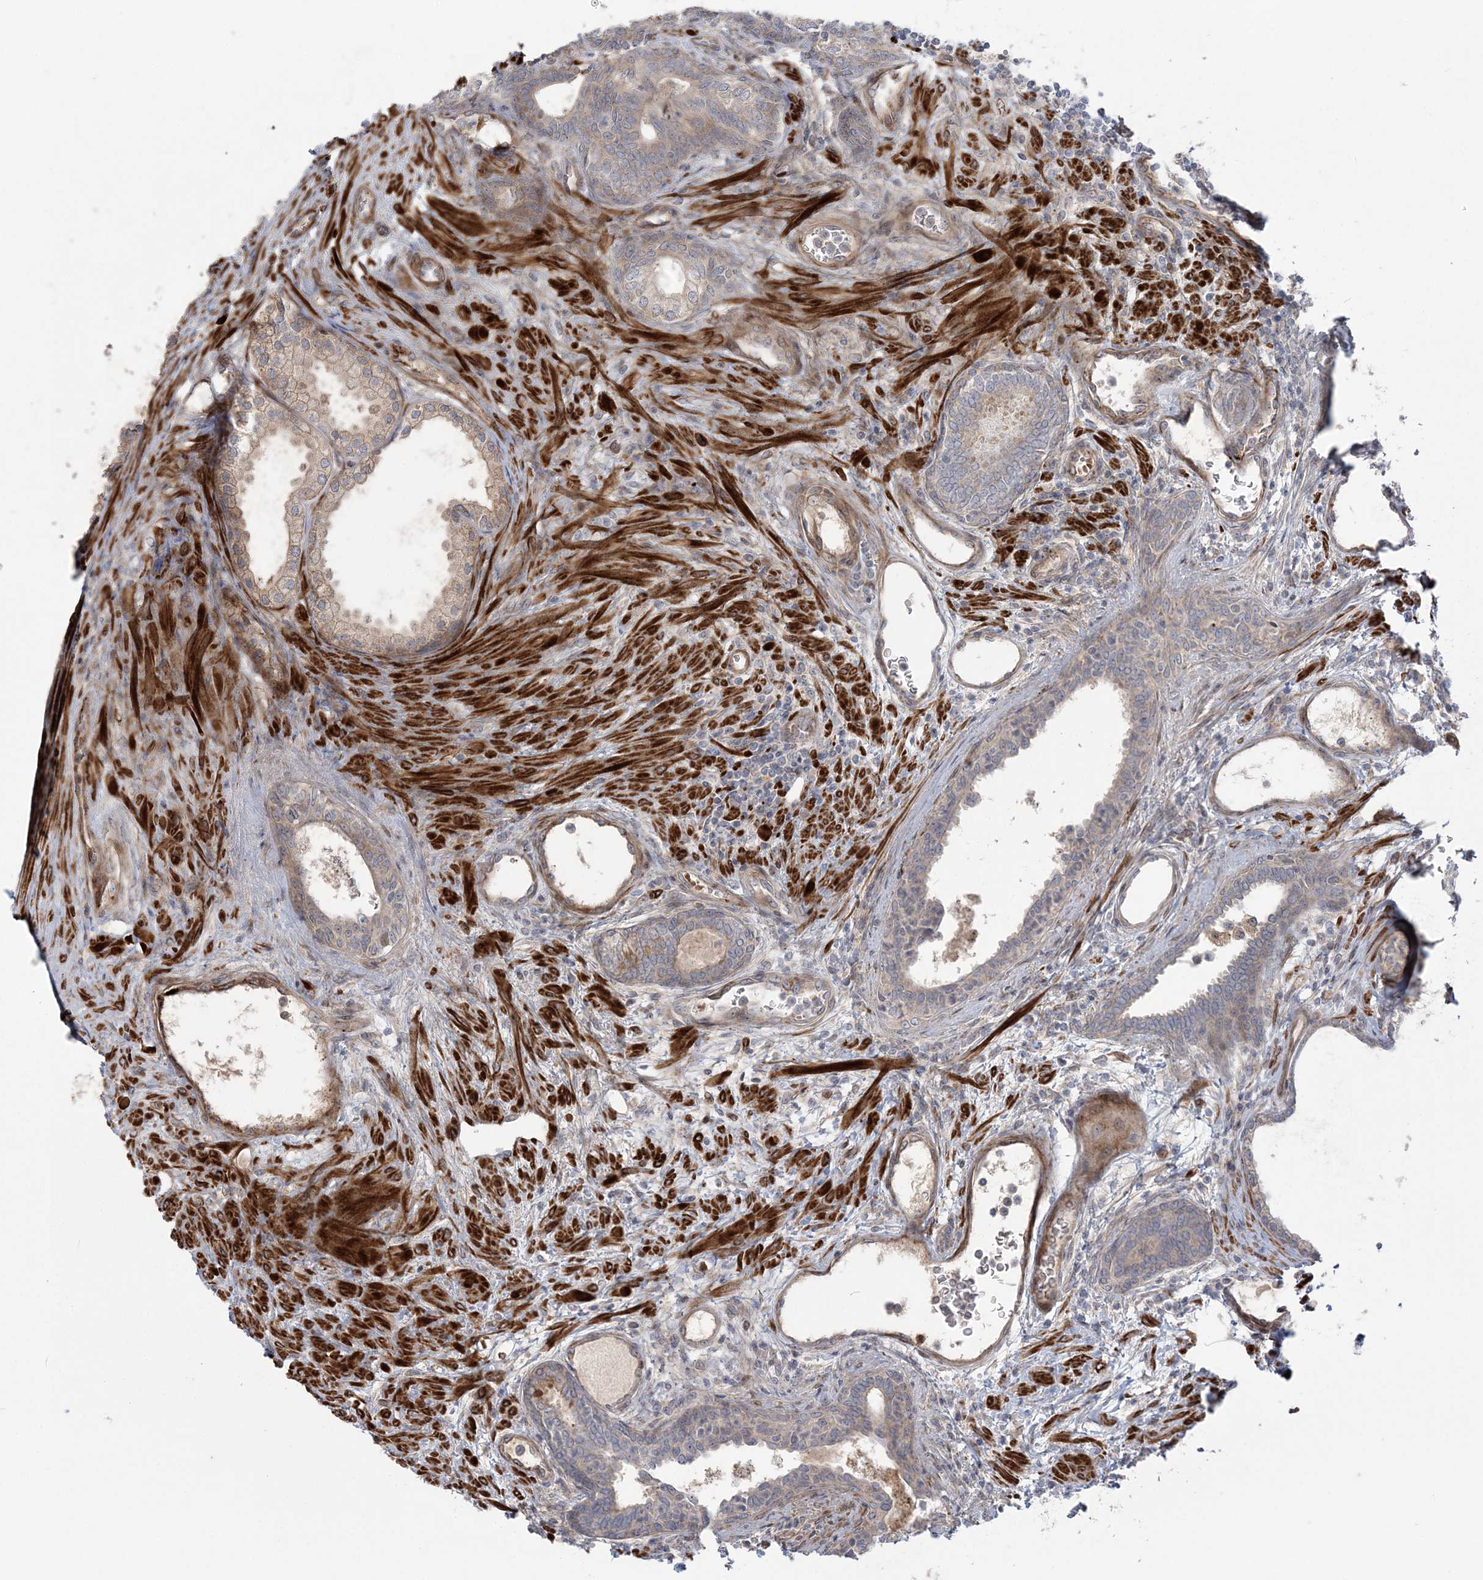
{"staining": {"intensity": "weak", "quantity": "<25%", "location": "cytoplasmic/membranous"}, "tissue": "prostate", "cell_type": "Glandular cells", "image_type": "normal", "snomed": [{"axis": "morphology", "description": "Normal tissue, NOS"}, {"axis": "topography", "description": "Prostate"}], "caption": "Glandular cells show no significant protein expression in unremarkable prostate.", "gene": "NUDT9", "patient": {"sex": "male", "age": 76}}